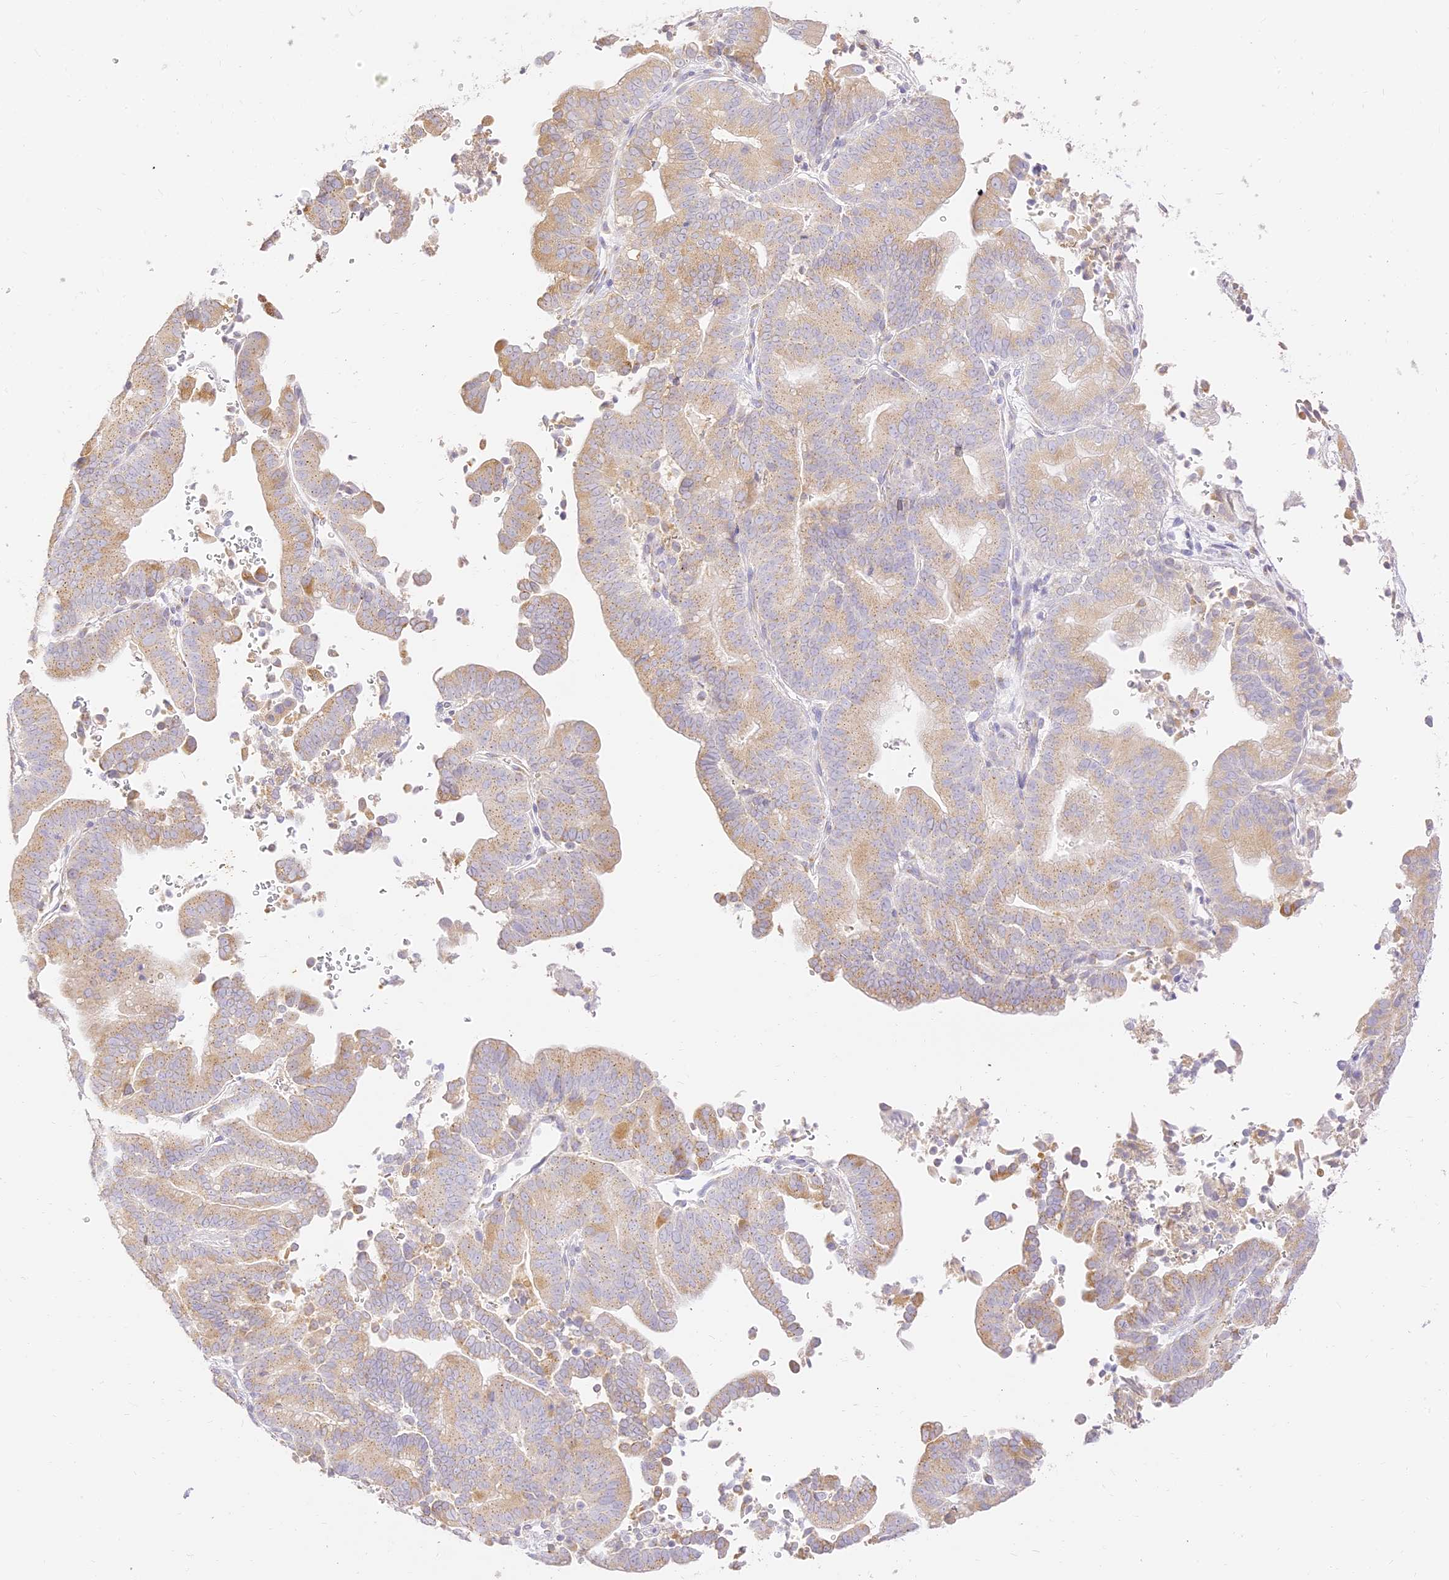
{"staining": {"intensity": "weak", "quantity": "25%-75%", "location": "cytoplasmic/membranous"}, "tissue": "liver cancer", "cell_type": "Tumor cells", "image_type": "cancer", "snomed": [{"axis": "morphology", "description": "Cholangiocarcinoma"}, {"axis": "topography", "description": "Liver"}], "caption": "There is low levels of weak cytoplasmic/membranous positivity in tumor cells of liver cancer, as demonstrated by immunohistochemical staining (brown color).", "gene": "SEC13", "patient": {"sex": "female", "age": 75}}